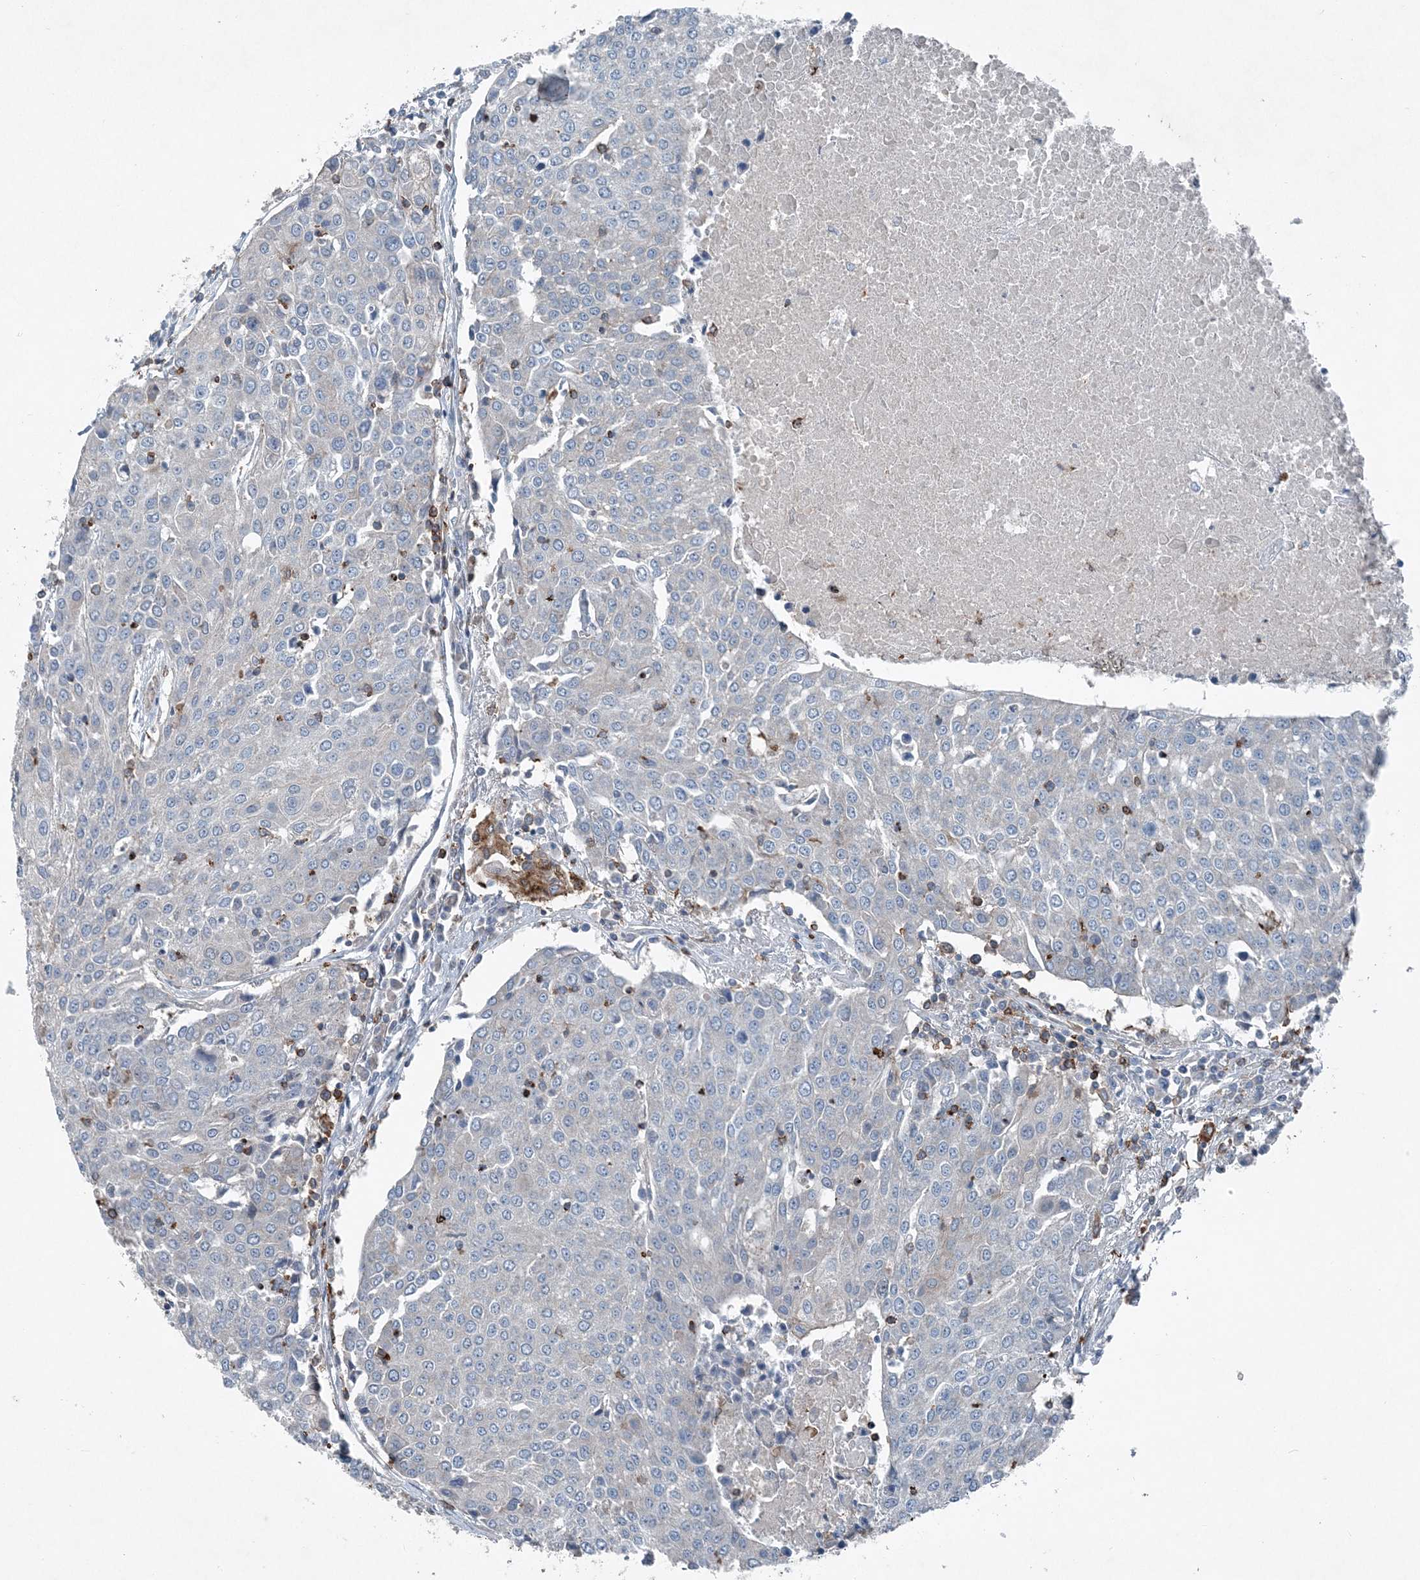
{"staining": {"intensity": "negative", "quantity": "none", "location": "none"}, "tissue": "urothelial cancer", "cell_type": "Tumor cells", "image_type": "cancer", "snomed": [{"axis": "morphology", "description": "Urothelial carcinoma, High grade"}, {"axis": "topography", "description": "Urinary bladder"}], "caption": "Immunohistochemistry image of human urothelial cancer stained for a protein (brown), which displays no expression in tumor cells.", "gene": "DGUOK", "patient": {"sex": "female", "age": 85}}